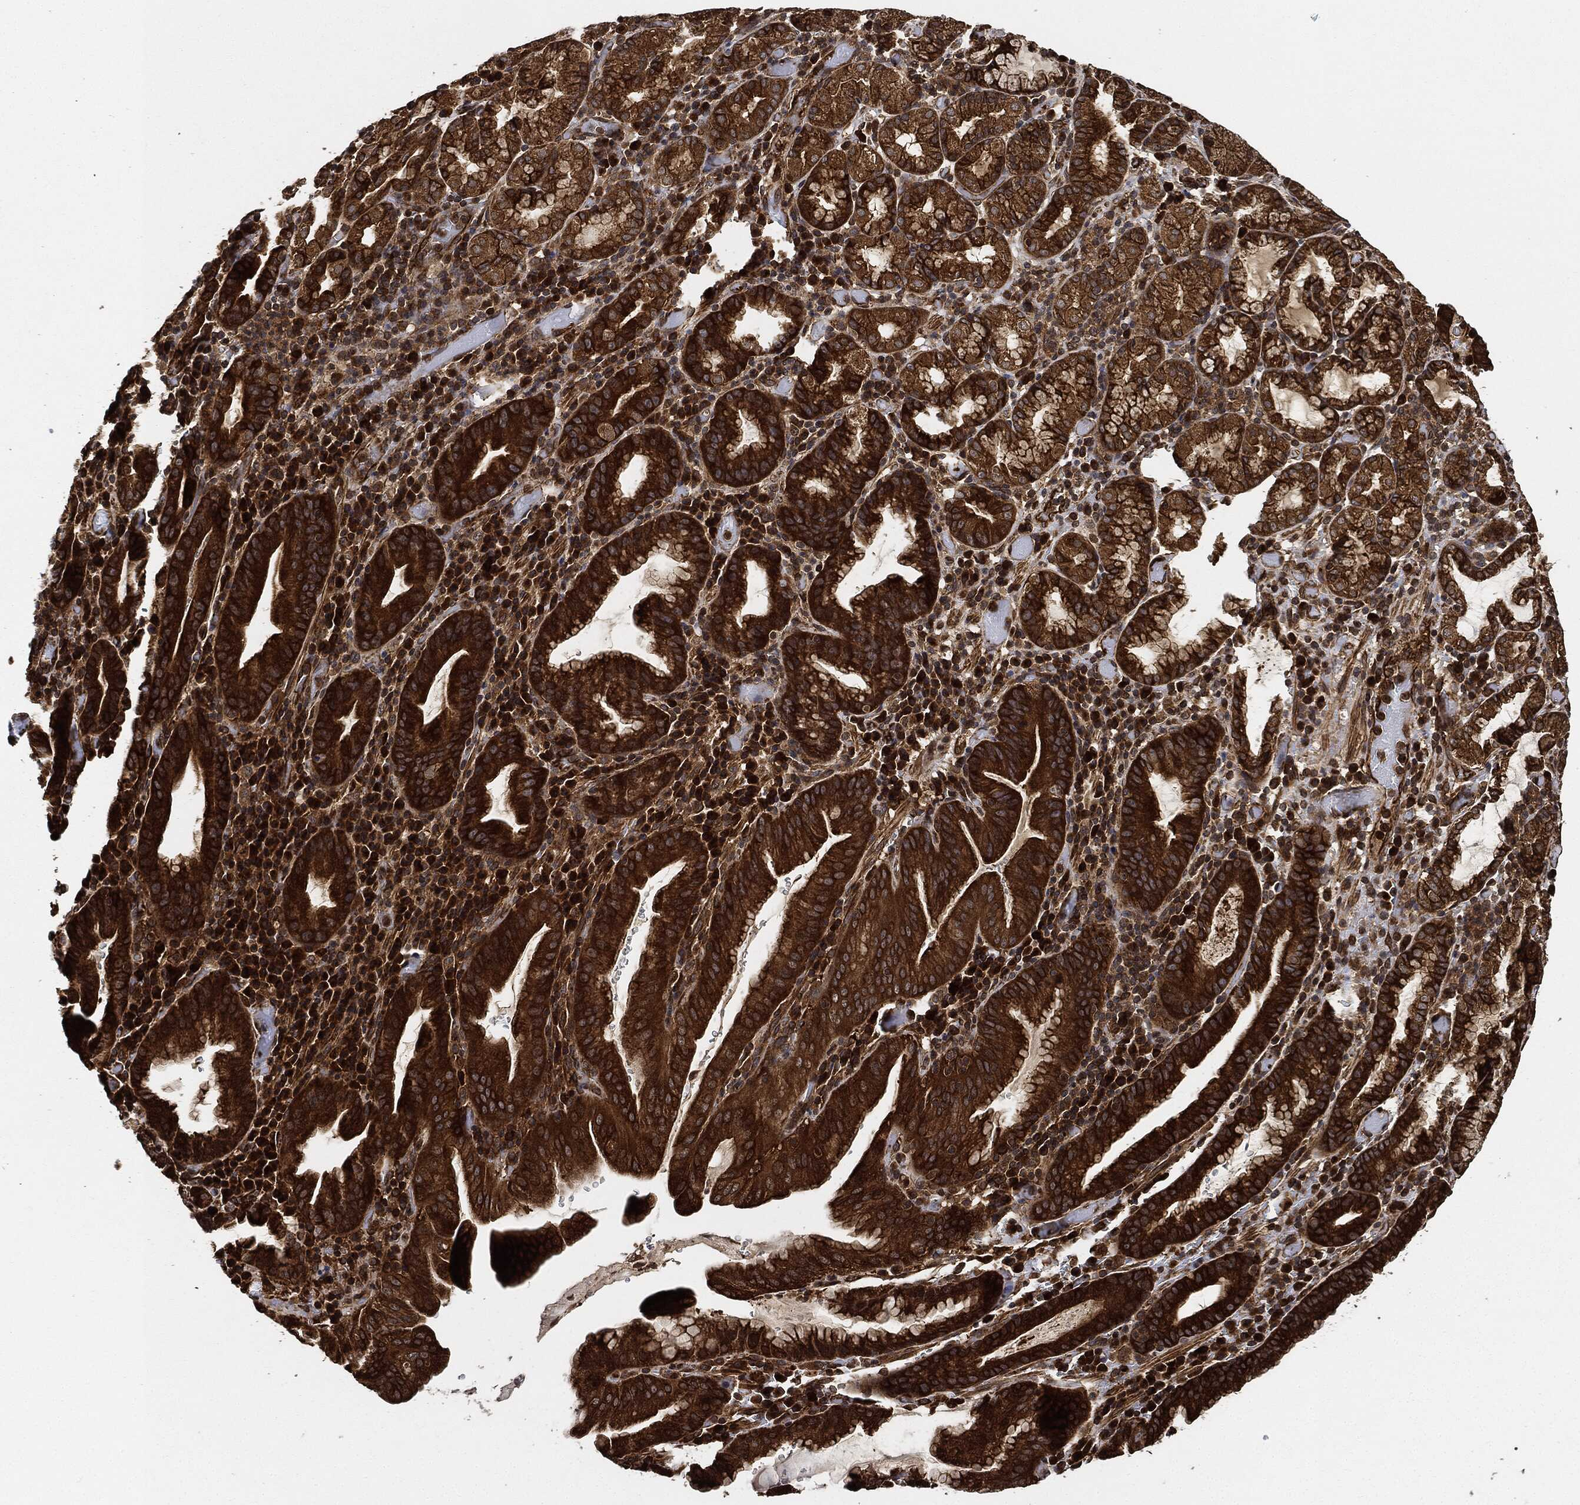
{"staining": {"intensity": "strong", "quantity": ">75%", "location": "cytoplasmic/membranous"}, "tissue": "stomach cancer", "cell_type": "Tumor cells", "image_type": "cancer", "snomed": [{"axis": "morphology", "description": "Adenocarcinoma, NOS"}, {"axis": "topography", "description": "Stomach"}], "caption": "Adenocarcinoma (stomach) stained with DAB IHC exhibits high levels of strong cytoplasmic/membranous positivity in about >75% of tumor cells. (Brightfield microscopy of DAB IHC at high magnification).", "gene": "CEP290", "patient": {"sex": "male", "age": 79}}